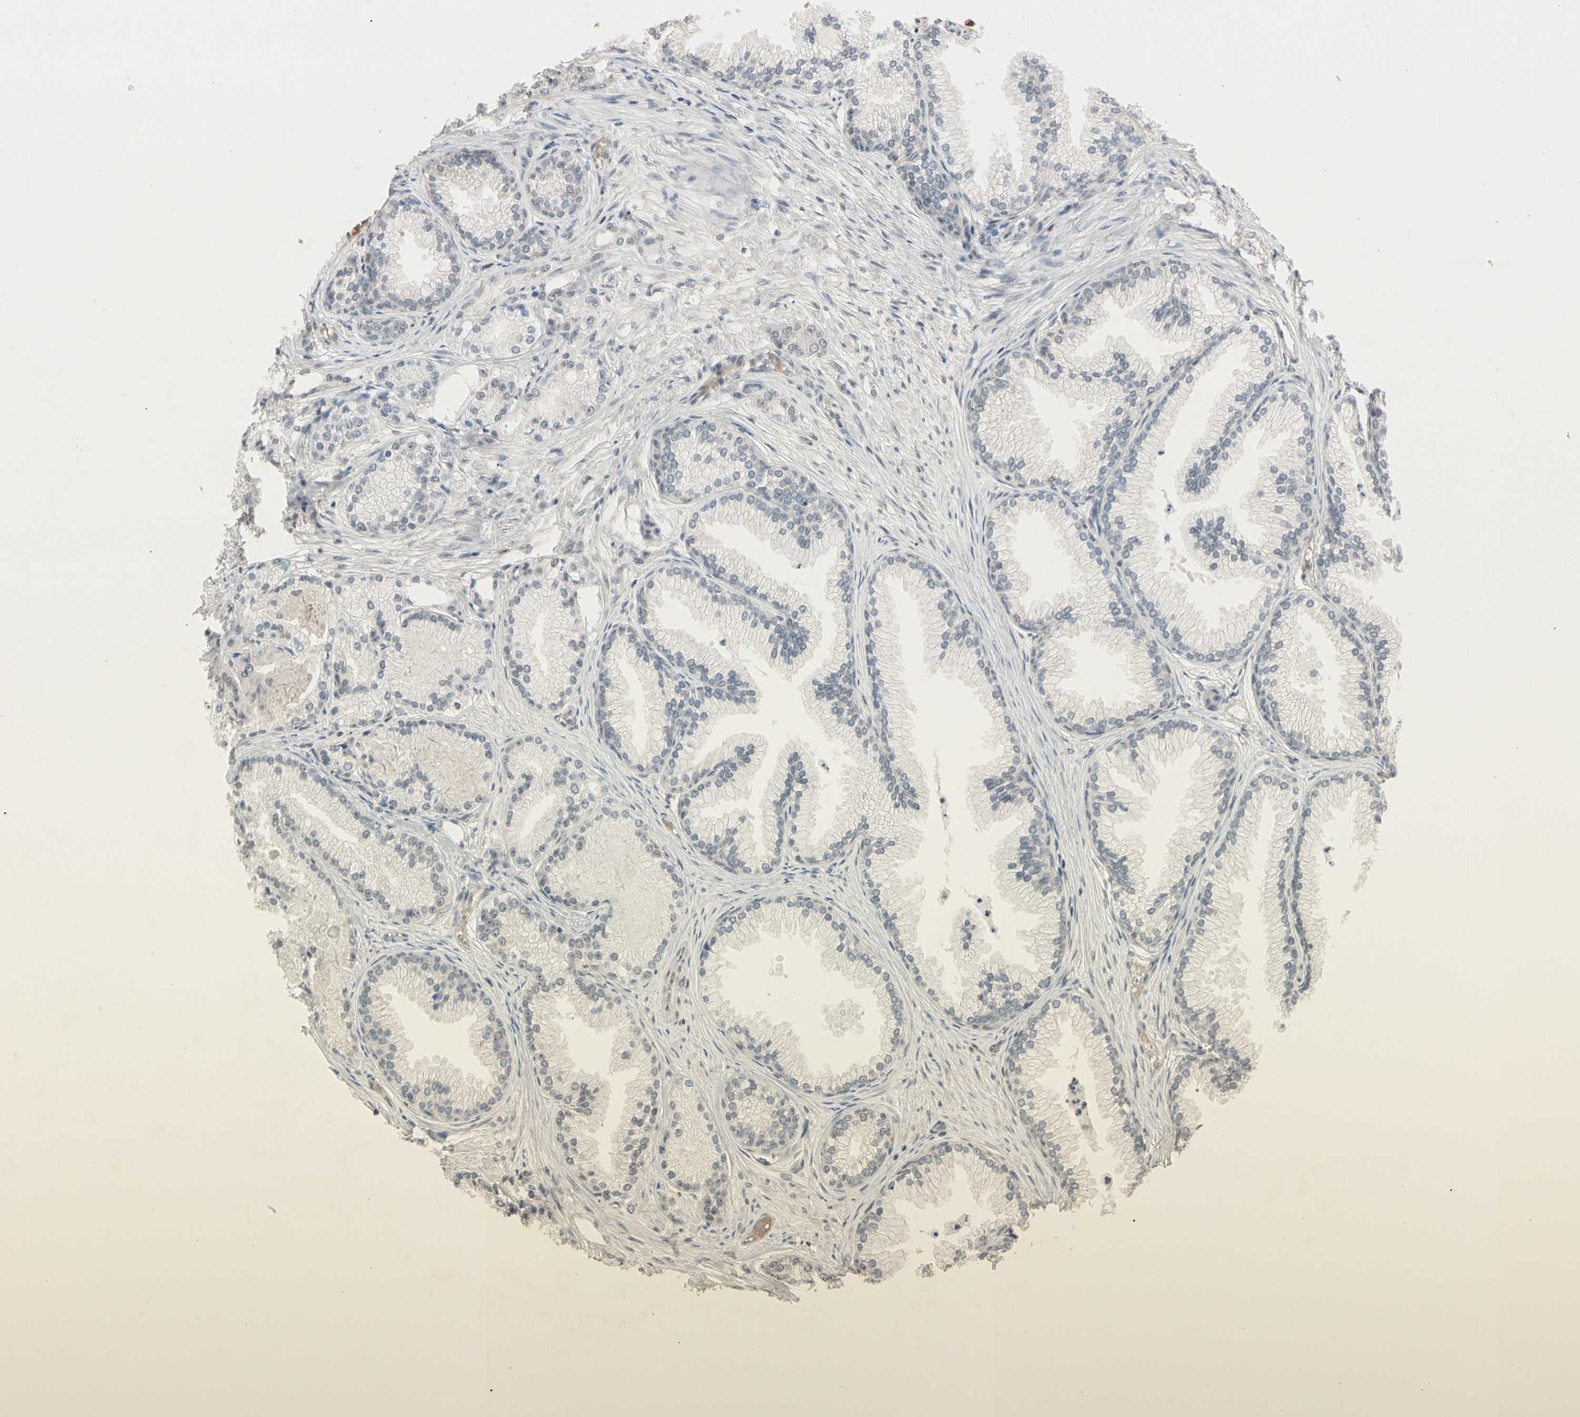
{"staining": {"intensity": "negative", "quantity": "none", "location": "none"}, "tissue": "prostate cancer", "cell_type": "Tumor cells", "image_type": "cancer", "snomed": [{"axis": "morphology", "description": "Adenocarcinoma, Low grade"}, {"axis": "topography", "description": "Prostate"}], "caption": "This is an immunohistochemistry (IHC) image of human prostate cancer. There is no positivity in tumor cells.", "gene": "GREM1", "patient": {"sex": "male", "age": 72}}